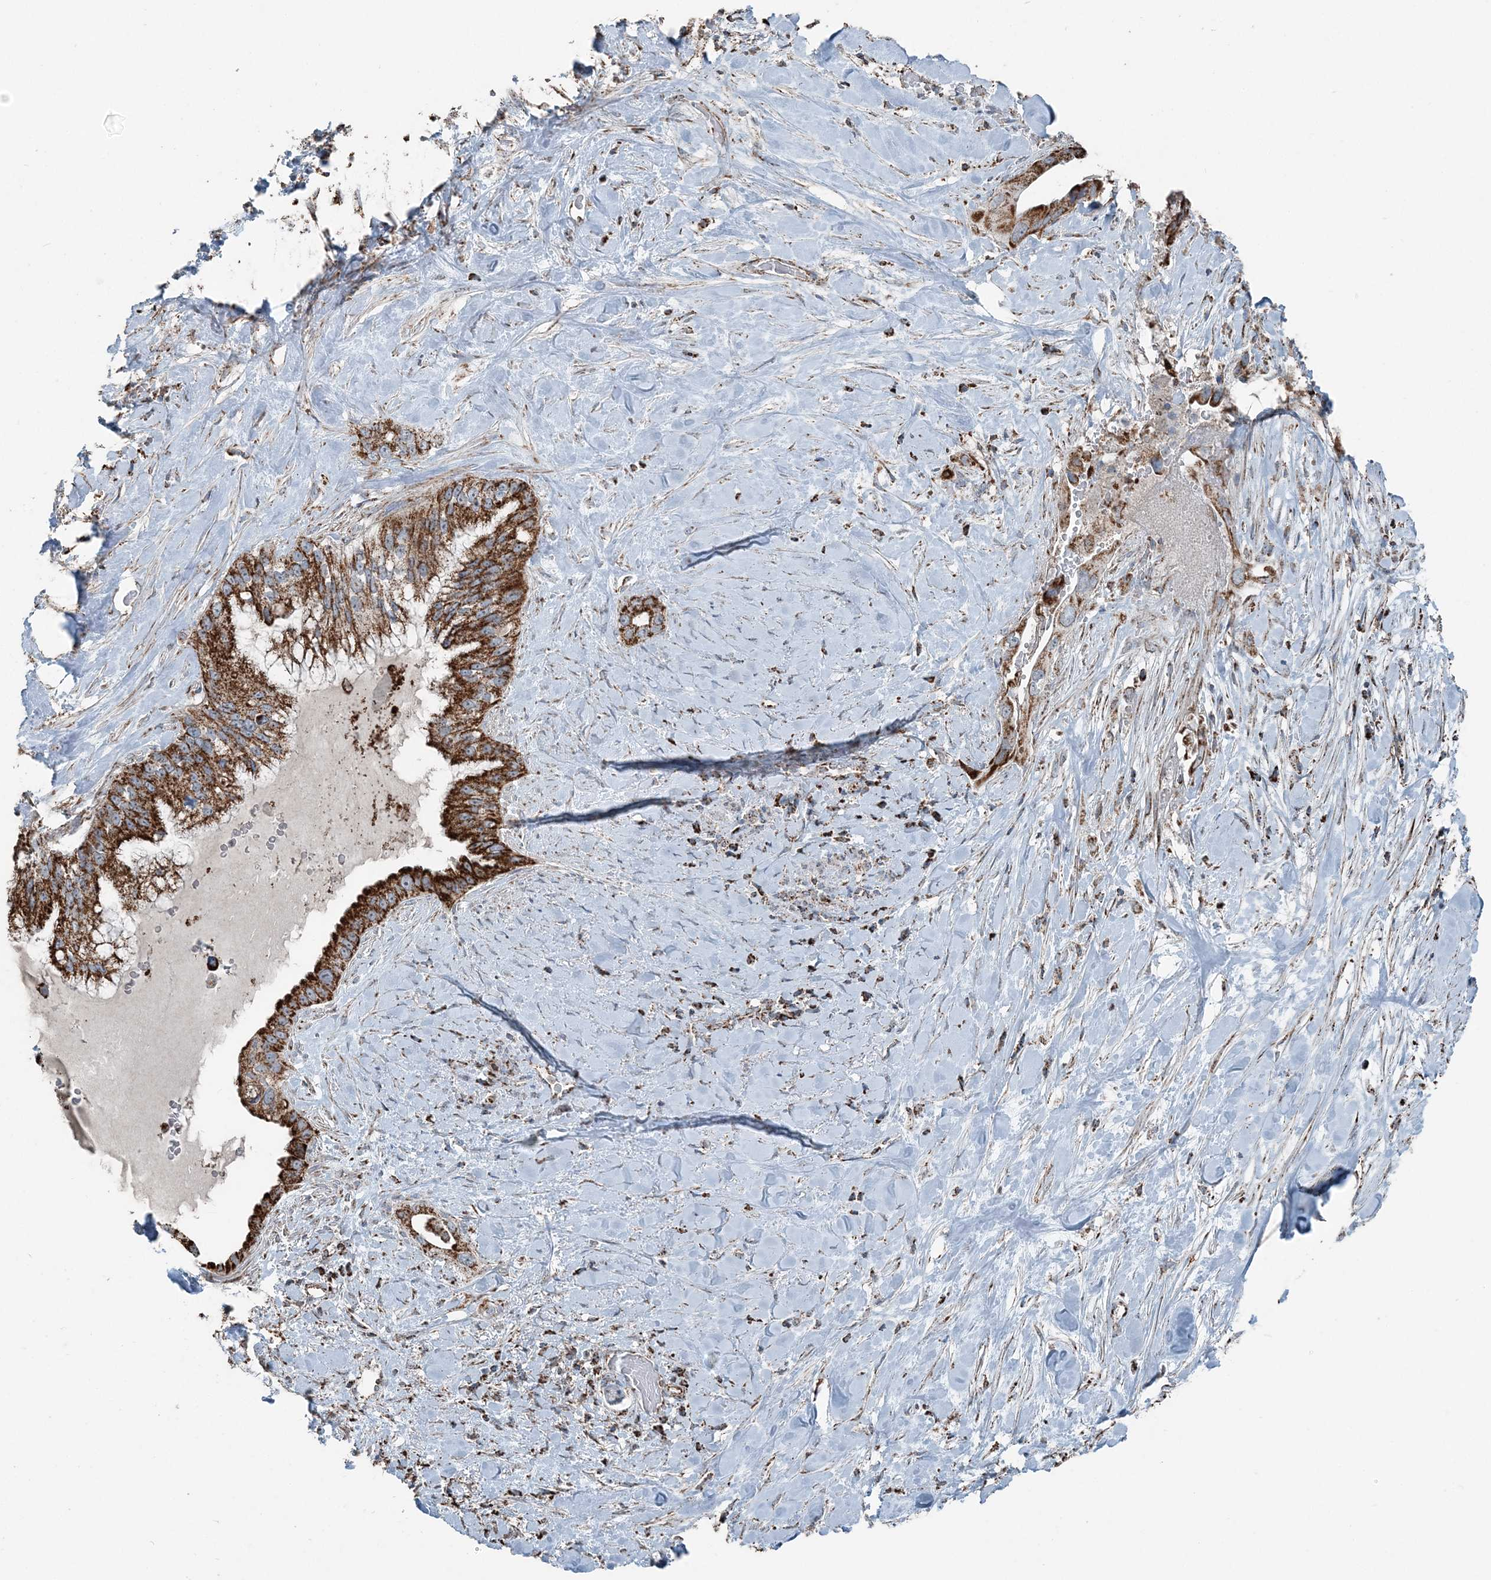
{"staining": {"intensity": "strong", "quantity": ">75%", "location": "cytoplasmic/membranous"}, "tissue": "pancreatic cancer", "cell_type": "Tumor cells", "image_type": "cancer", "snomed": [{"axis": "morphology", "description": "Inflammation, NOS"}, {"axis": "morphology", "description": "Adenocarcinoma, NOS"}, {"axis": "topography", "description": "Pancreas"}], "caption": "Immunohistochemistry (IHC) image of pancreatic cancer stained for a protein (brown), which displays high levels of strong cytoplasmic/membranous positivity in about >75% of tumor cells.", "gene": "SUCLG1", "patient": {"sex": "female", "age": 56}}